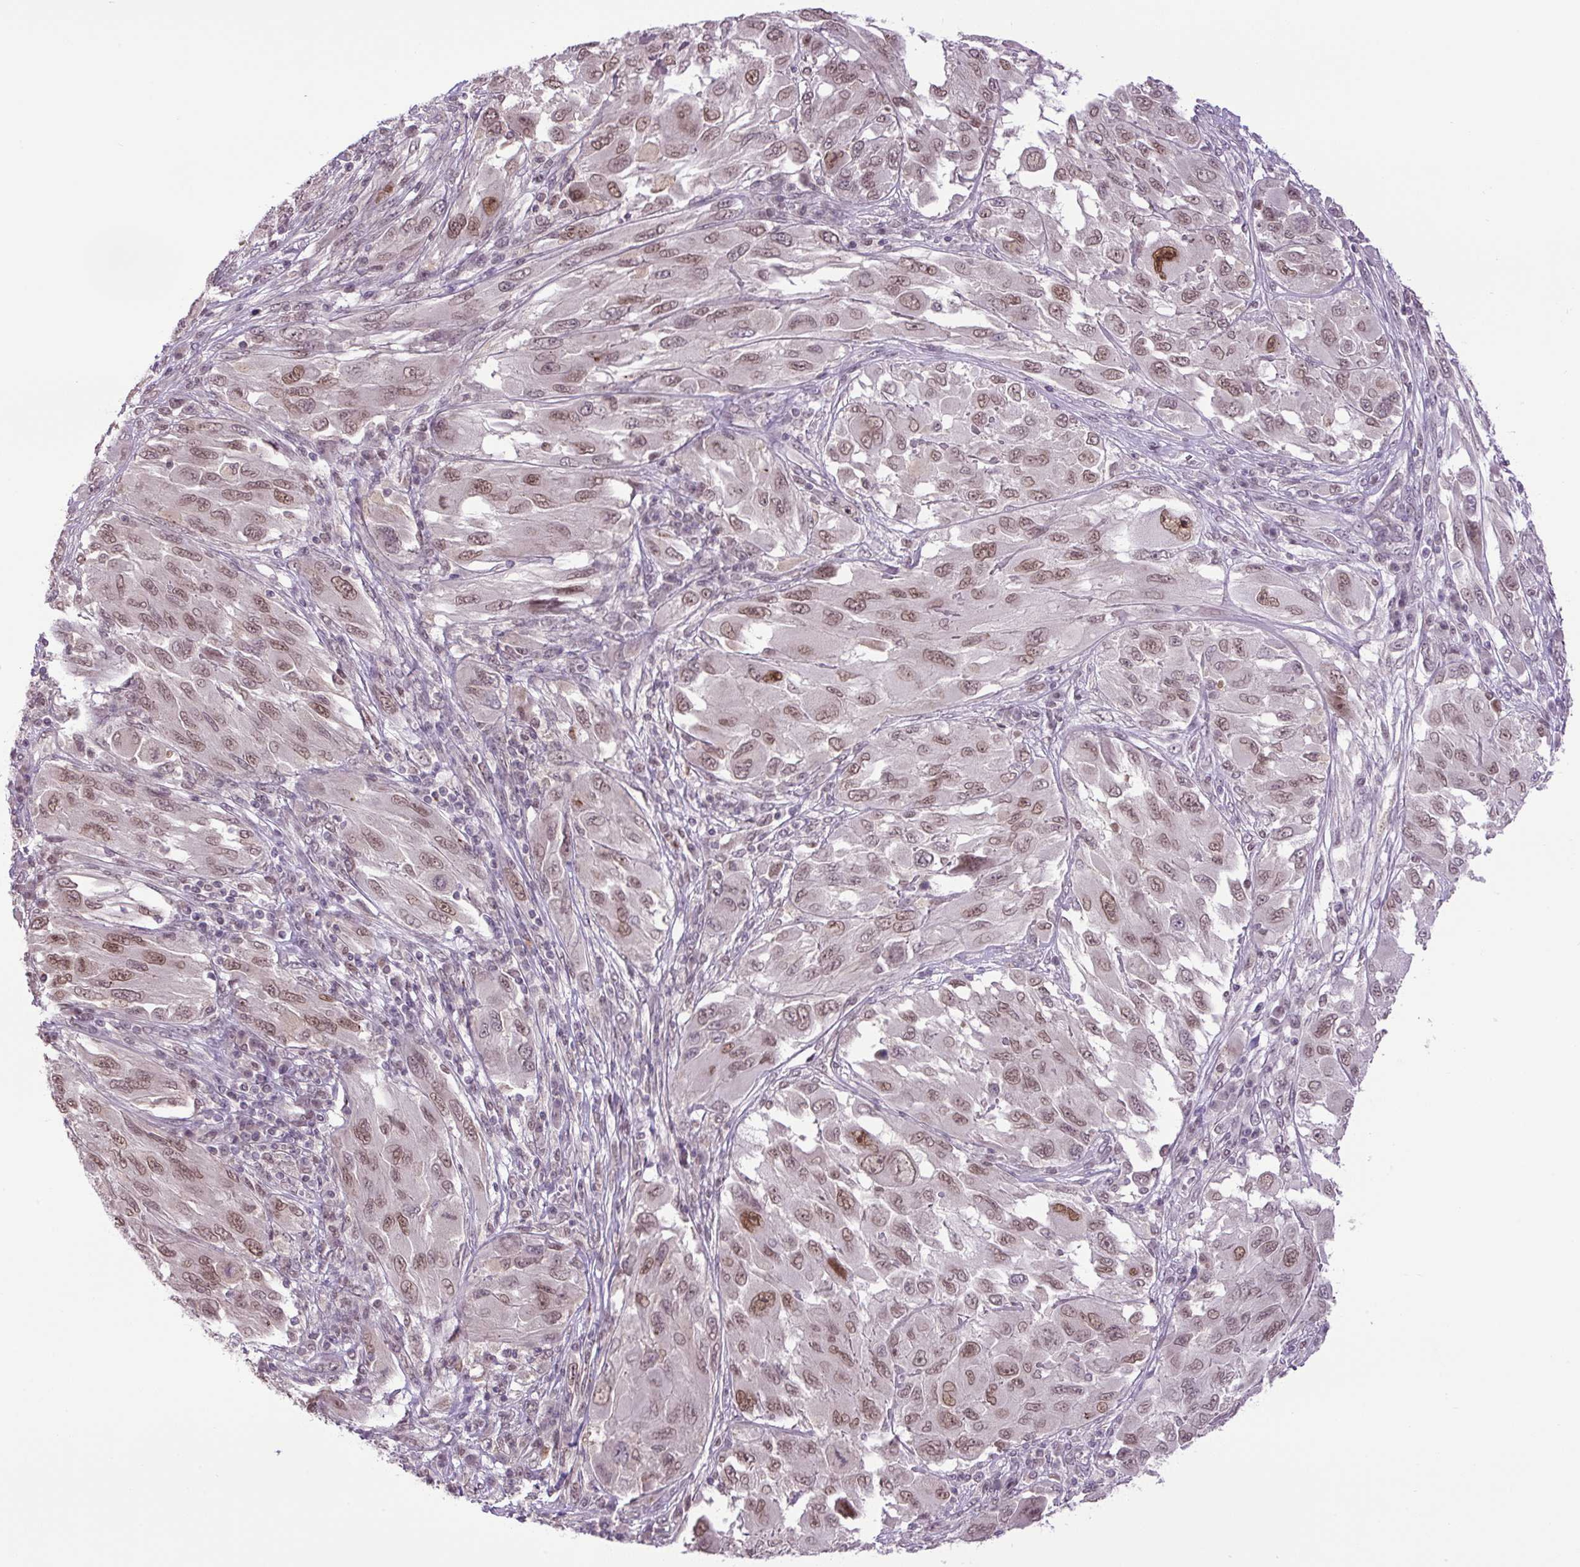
{"staining": {"intensity": "moderate", "quantity": ">75%", "location": "nuclear"}, "tissue": "melanoma", "cell_type": "Tumor cells", "image_type": "cancer", "snomed": [{"axis": "morphology", "description": "Malignant melanoma, NOS"}, {"axis": "topography", "description": "Skin"}], "caption": "About >75% of tumor cells in human melanoma display moderate nuclear protein expression as visualized by brown immunohistochemical staining.", "gene": "KPNA1", "patient": {"sex": "female", "age": 91}}